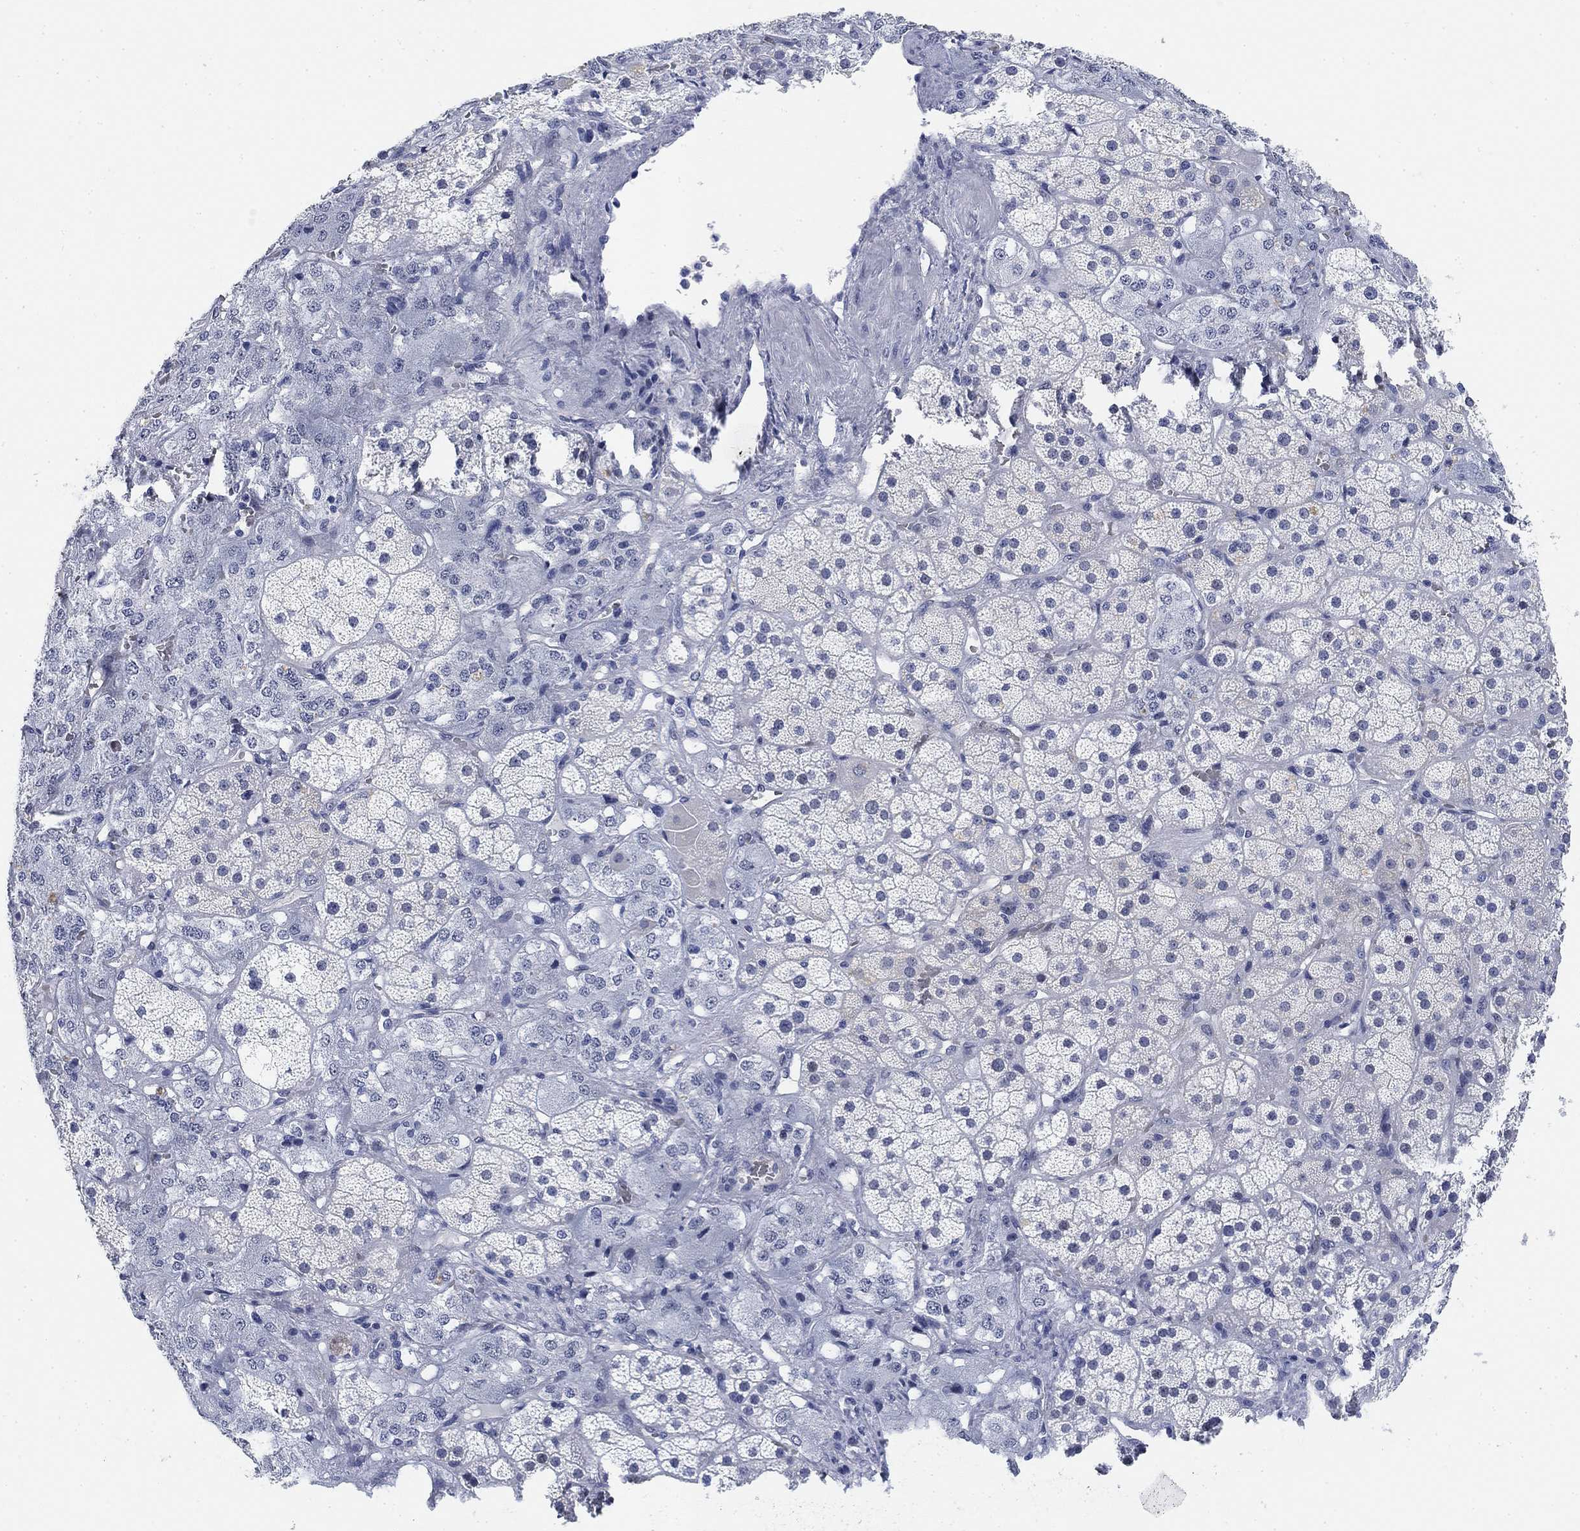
{"staining": {"intensity": "negative", "quantity": "none", "location": "none"}, "tissue": "adrenal gland", "cell_type": "Glandular cells", "image_type": "normal", "snomed": [{"axis": "morphology", "description": "Normal tissue, NOS"}, {"axis": "topography", "description": "Adrenal gland"}], "caption": "This micrograph is of unremarkable adrenal gland stained with immunohistochemistry (IHC) to label a protein in brown with the nuclei are counter-stained blue. There is no staining in glandular cells. Nuclei are stained in blue.", "gene": "PAX6", "patient": {"sex": "male", "age": 57}}